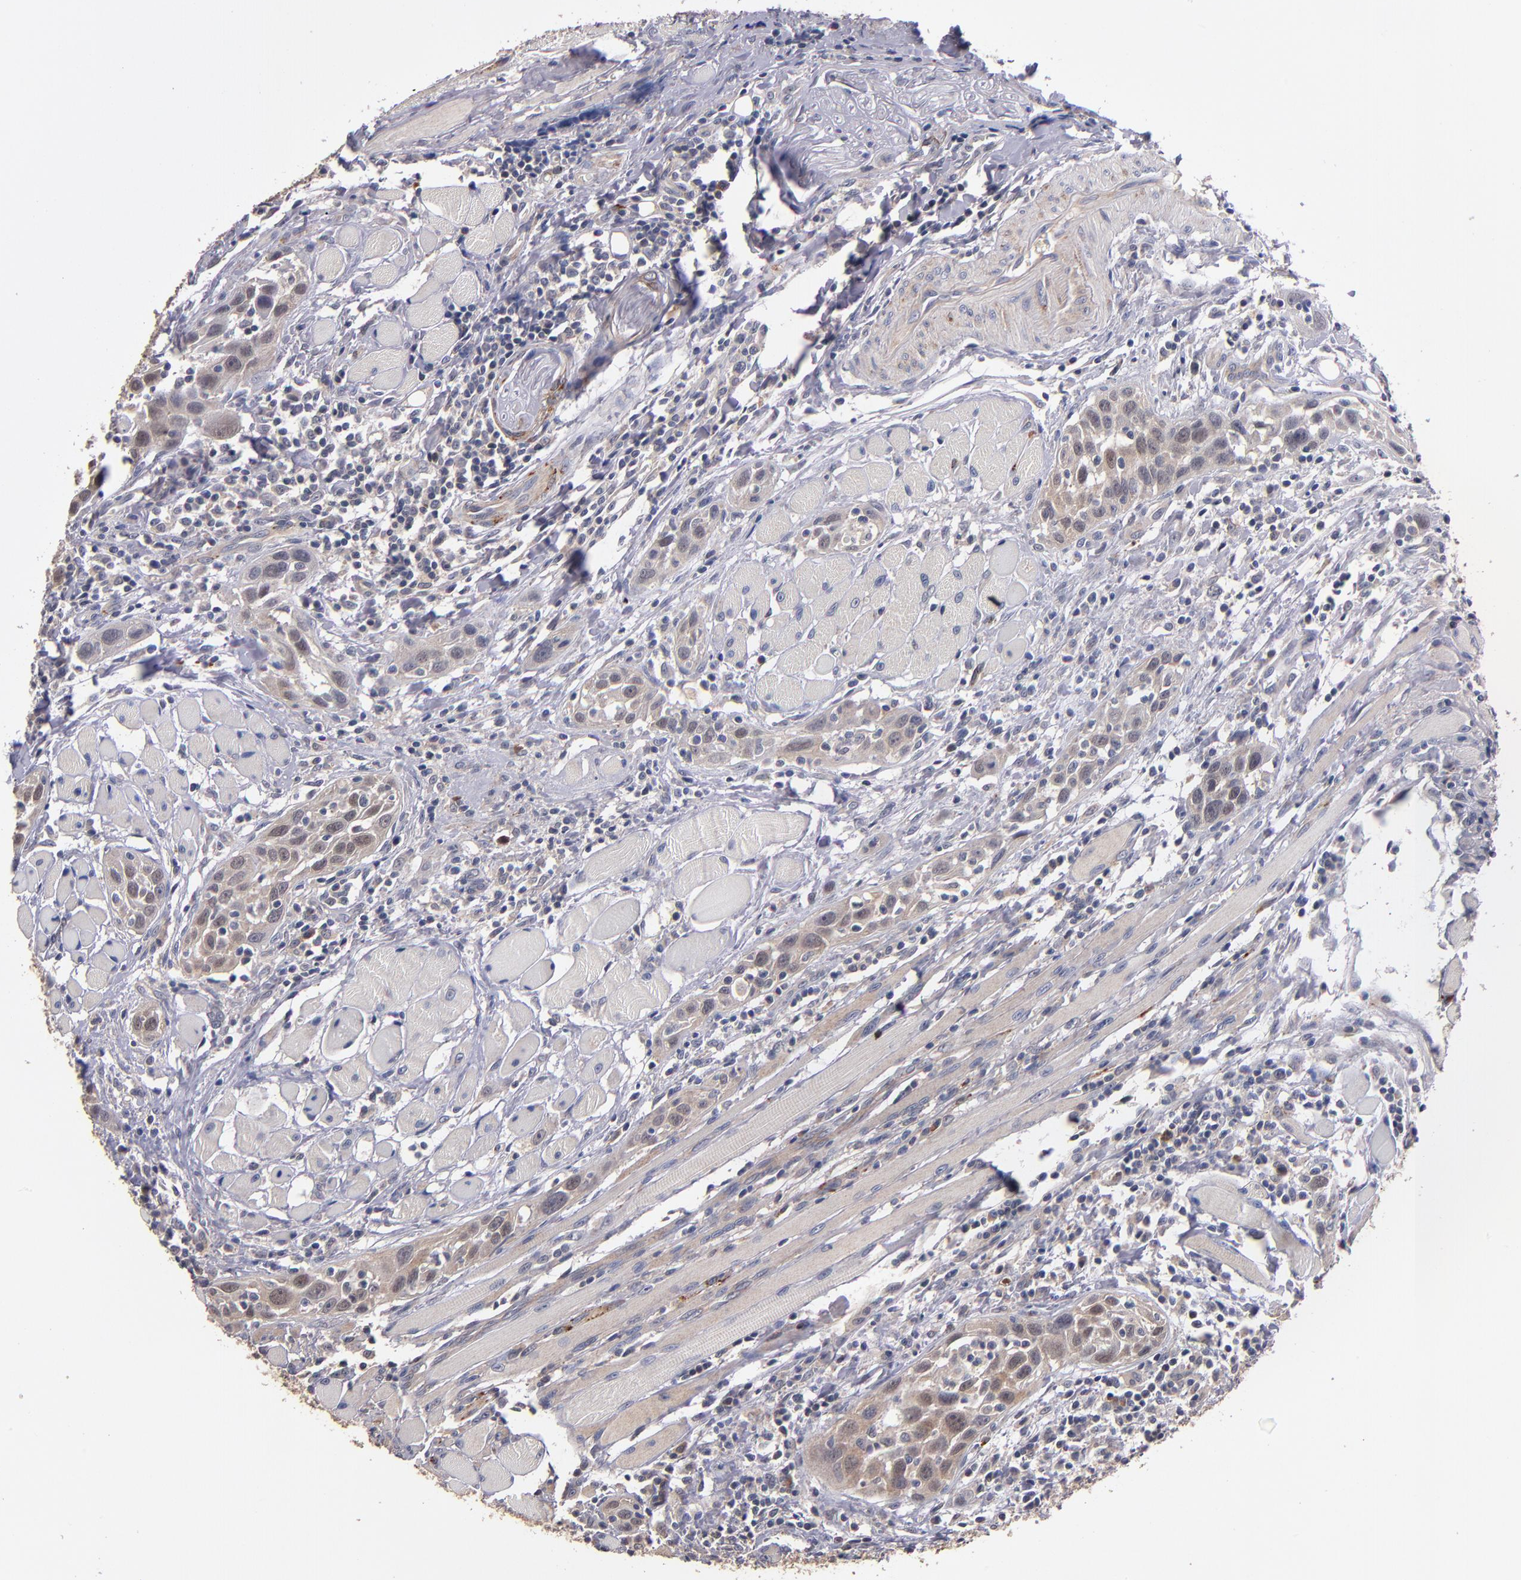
{"staining": {"intensity": "weak", "quantity": ">75%", "location": "cytoplasmic/membranous"}, "tissue": "head and neck cancer", "cell_type": "Tumor cells", "image_type": "cancer", "snomed": [{"axis": "morphology", "description": "Squamous cell carcinoma, NOS"}, {"axis": "topography", "description": "Oral tissue"}, {"axis": "topography", "description": "Head-Neck"}], "caption": "Immunohistochemical staining of head and neck squamous cell carcinoma reveals low levels of weak cytoplasmic/membranous positivity in approximately >75% of tumor cells. (IHC, brightfield microscopy, high magnification).", "gene": "TTLL12", "patient": {"sex": "female", "age": 50}}